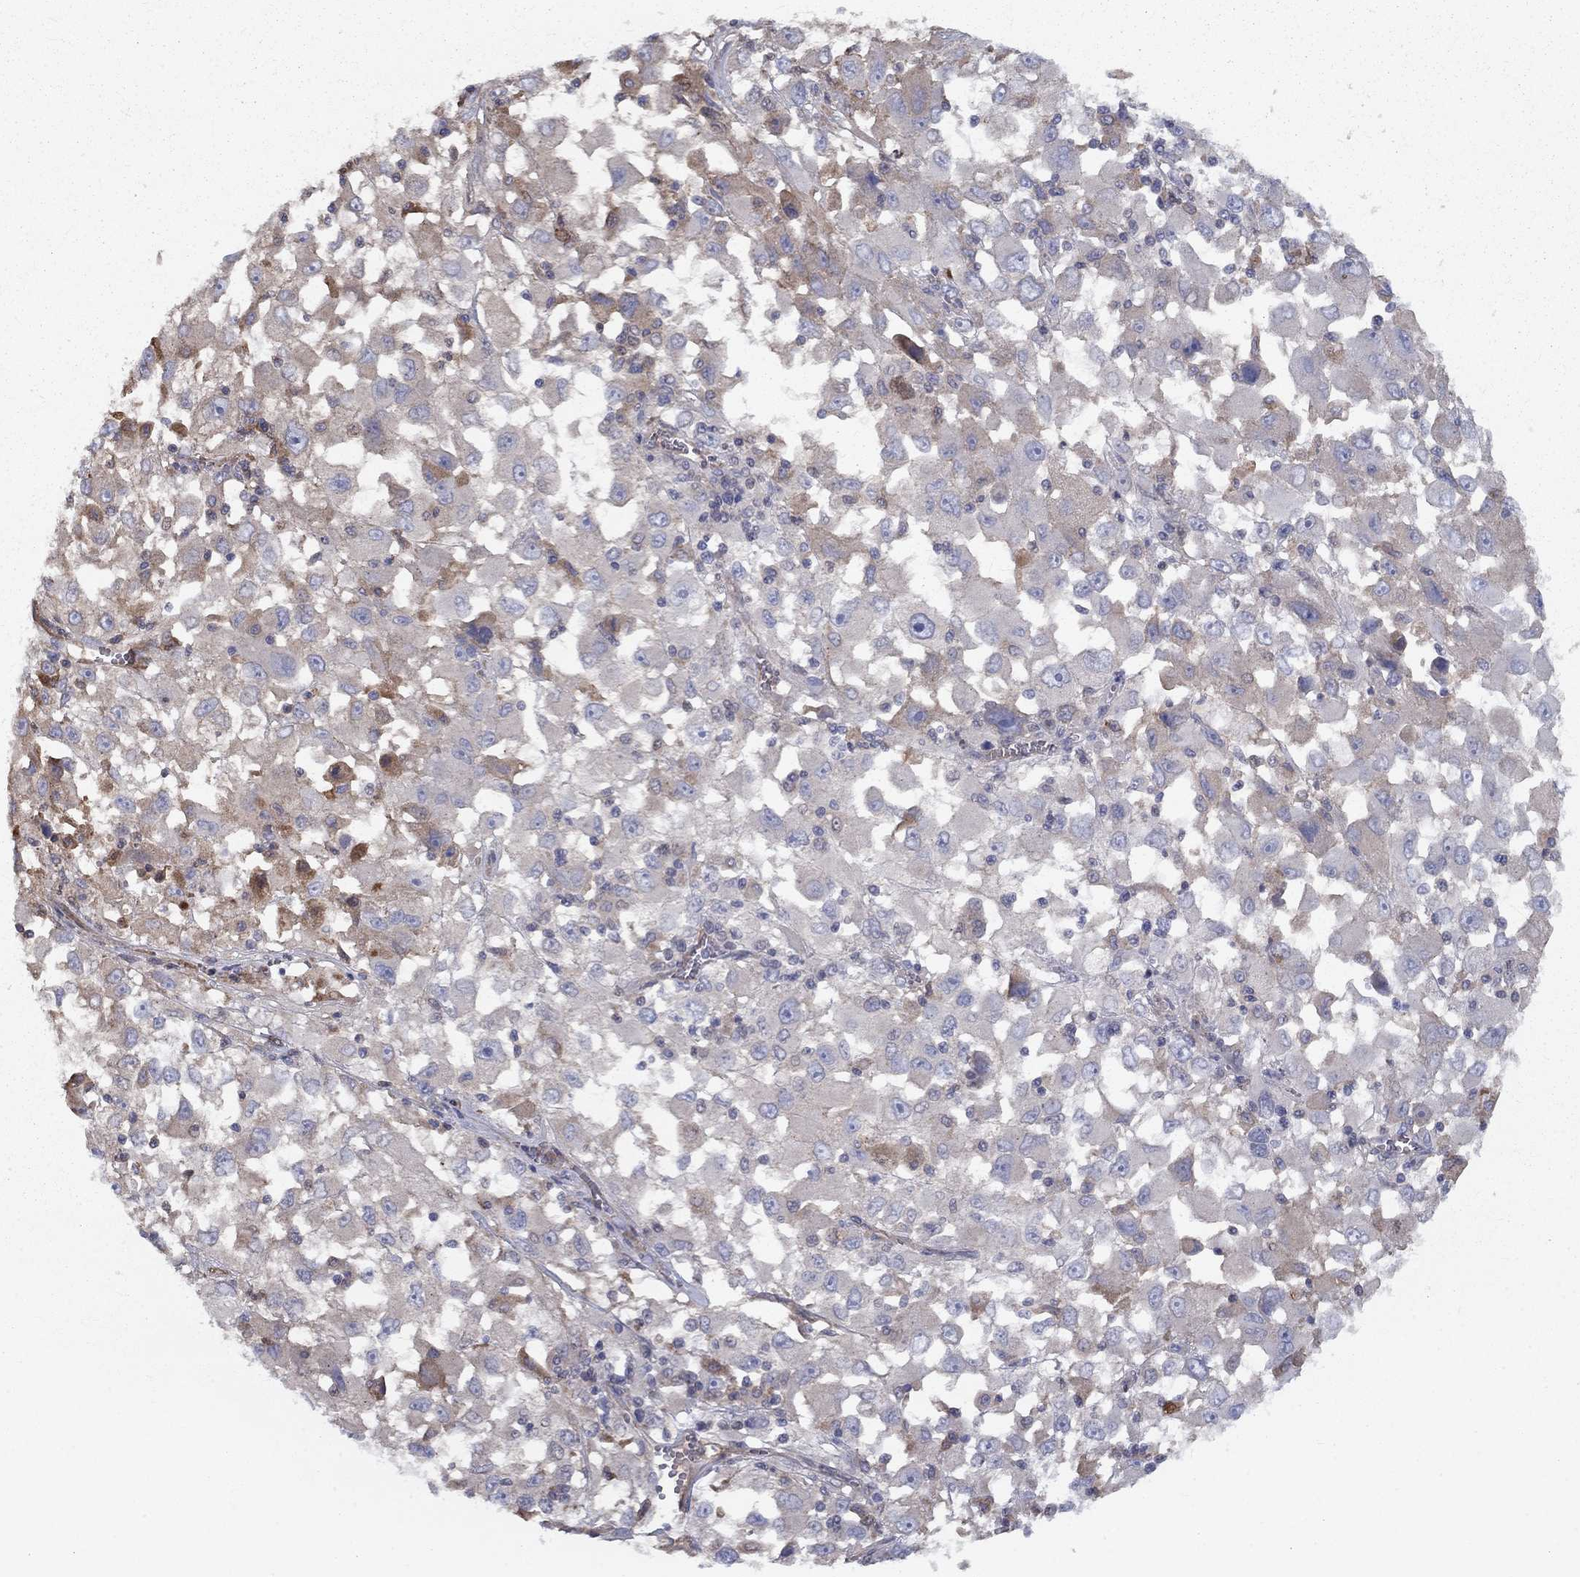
{"staining": {"intensity": "moderate", "quantity": "<25%", "location": "cytoplasmic/membranous"}, "tissue": "melanoma", "cell_type": "Tumor cells", "image_type": "cancer", "snomed": [{"axis": "morphology", "description": "Malignant melanoma, Metastatic site"}, {"axis": "topography", "description": "Soft tissue"}], "caption": "Immunohistochemistry staining of melanoma, which shows low levels of moderate cytoplasmic/membranous positivity in about <25% of tumor cells indicating moderate cytoplasmic/membranous protein staining. The staining was performed using DAB (brown) for protein detection and nuclei were counterstained in hematoxylin (blue).", "gene": "EPDR1", "patient": {"sex": "male", "age": 50}}